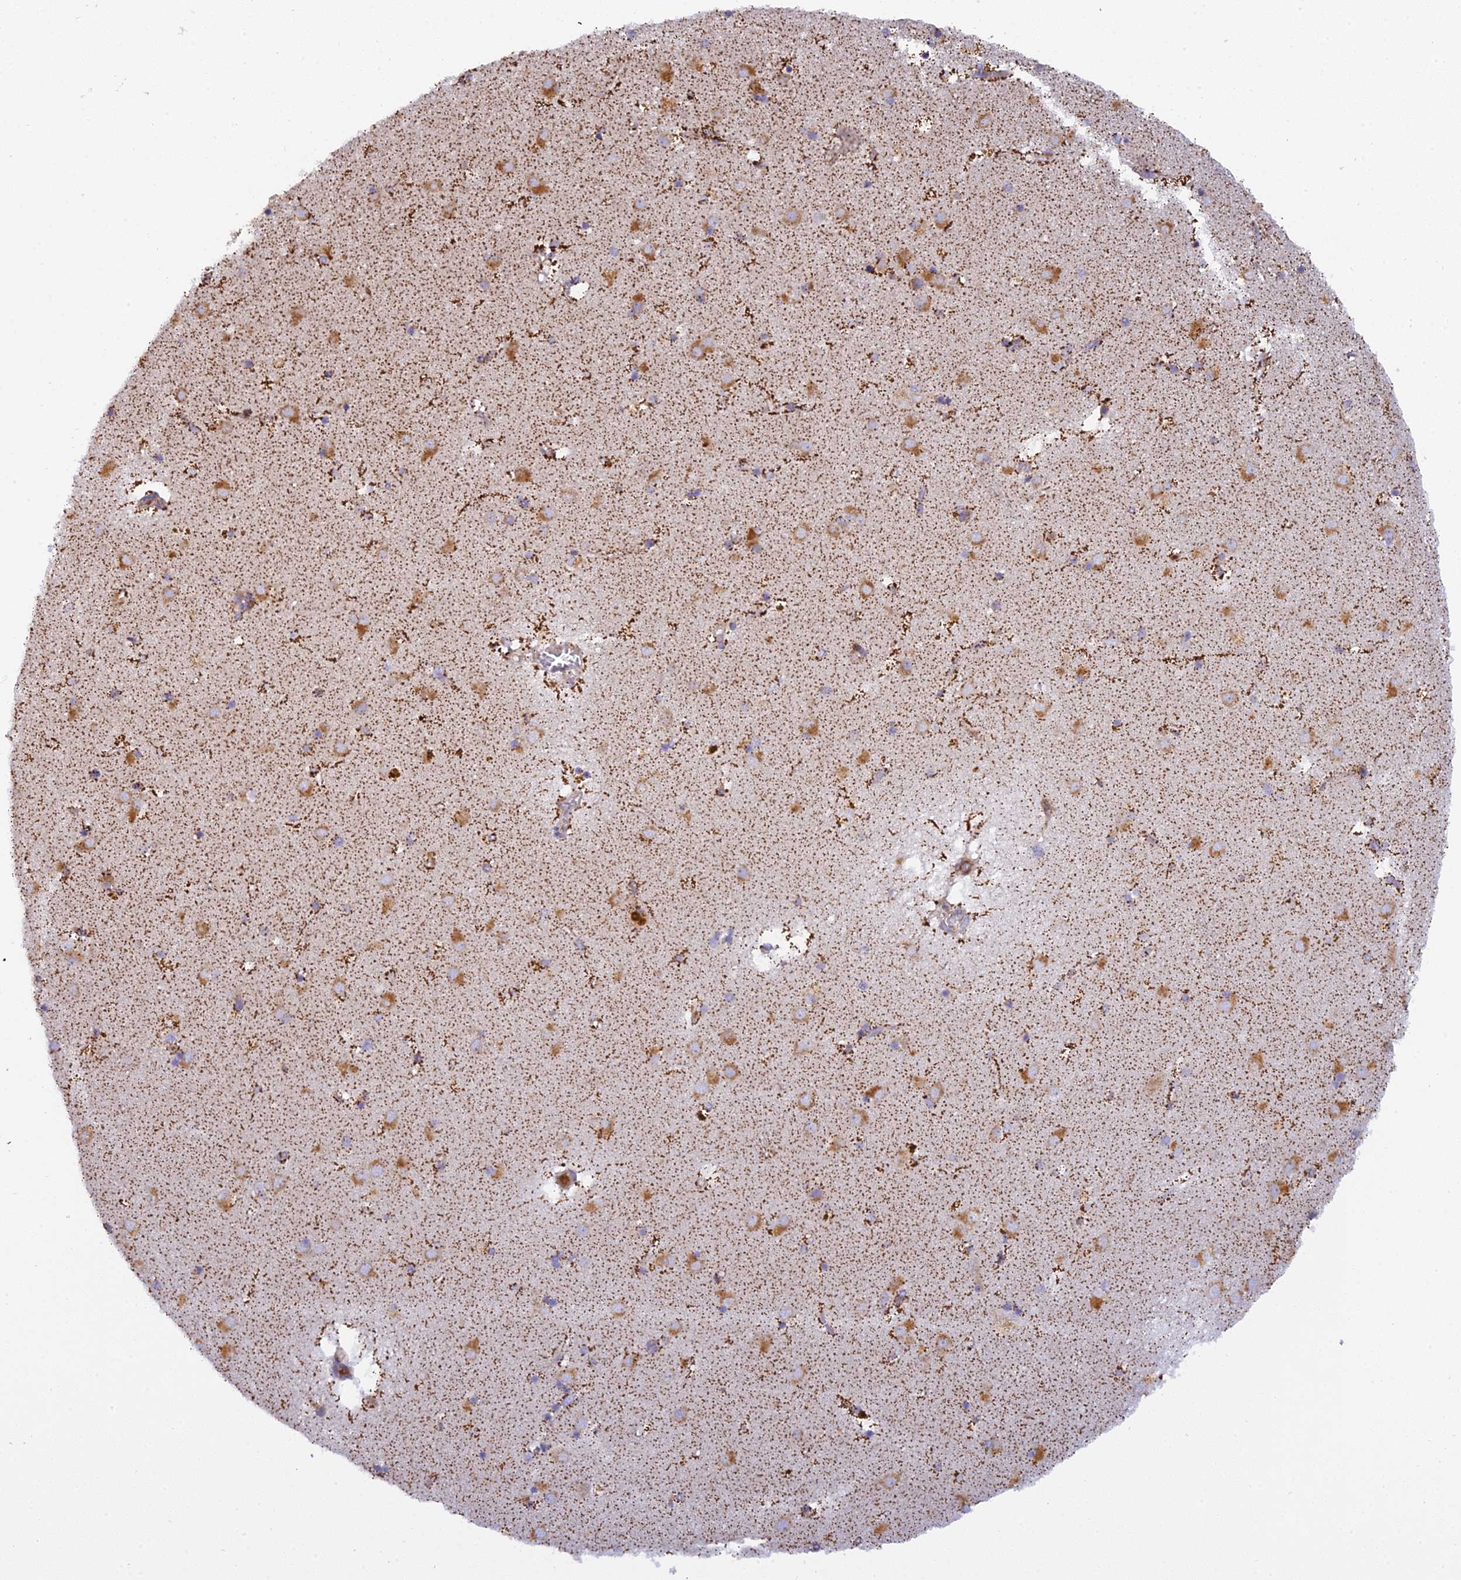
{"staining": {"intensity": "moderate", "quantity": "25%-75%", "location": "cytoplasmic/membranous"}, "tissue": "caudate", "cell_type": "Glial cells", "image_type": "normal", "snomed": [{"axis": "morphology", "description": "Normal tissue, NOS"}, {"axis": "topography", "description": "Lateral ventricle wall"}], "caption": "IHC histopathology image of normal human caudate stained for a protein (brown), which displays medium levels of moderate cytoplasmic/membranous positivity in approximately 25%-75% of glial cells.", "gene": "CLCN7", "patient": {"sex": "male", "age": 70}}